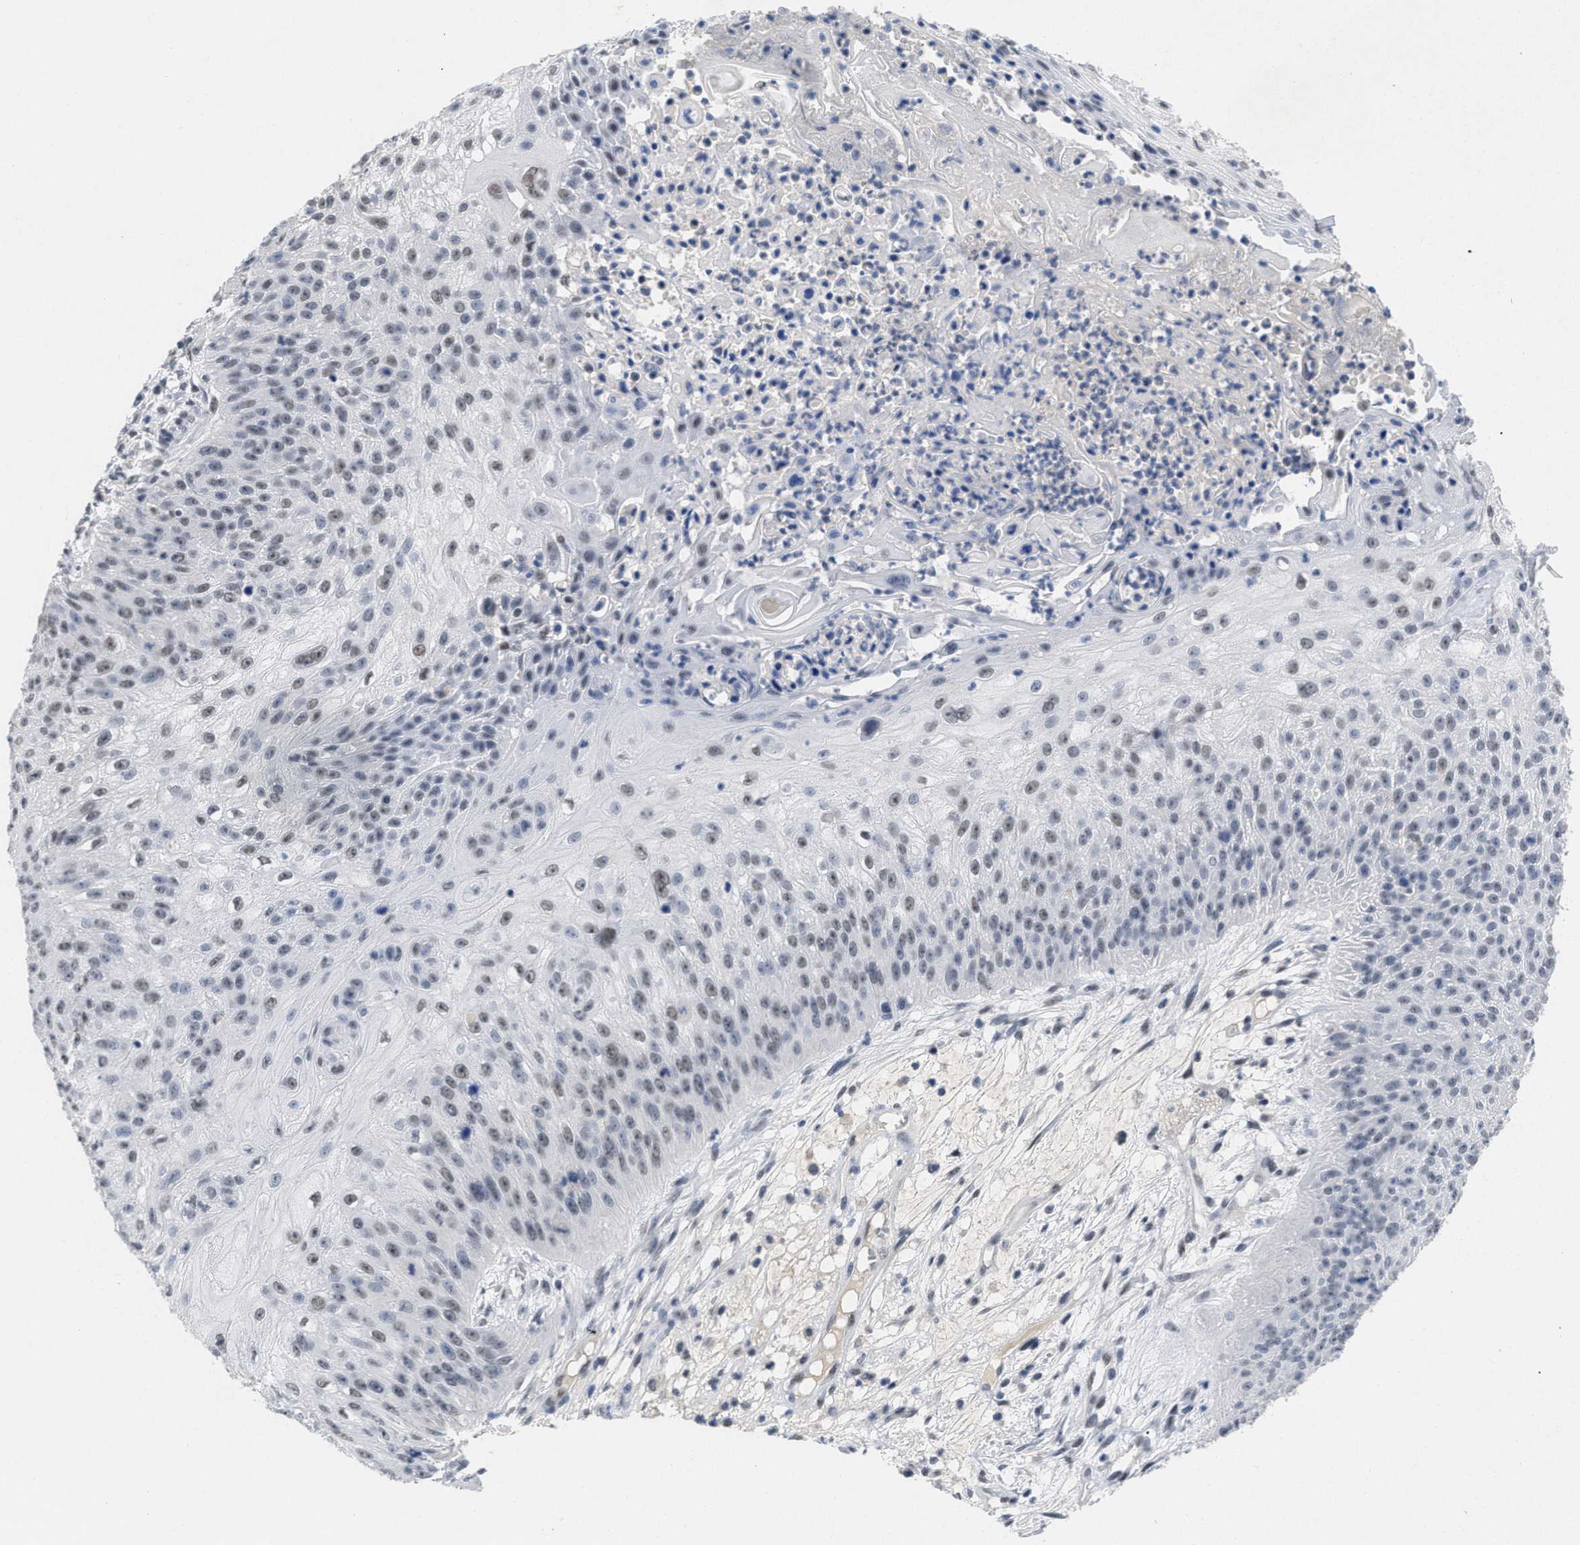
{"staining": {"intensity": "weak", "quantity": "25%-75%", "location": "nuclear"}, "tissue": "skin cancer", "cell_type": "Tumor cells", "image_type": "cancer", "snomed": [{"axis": "morphology", "description": "Squamous cell carcinoma, NOS"}, {"axis": "topography", "description": "Skin"}], "caption": "Immunohistochemical staining of human squamous cell carcinoma (skin) exhibits low levels of weak nuclear protein expression in approximately 25%-75% of tumor cells.", "gene": "GGNBP2", "patient": {"sex": "female", "age": 80}}